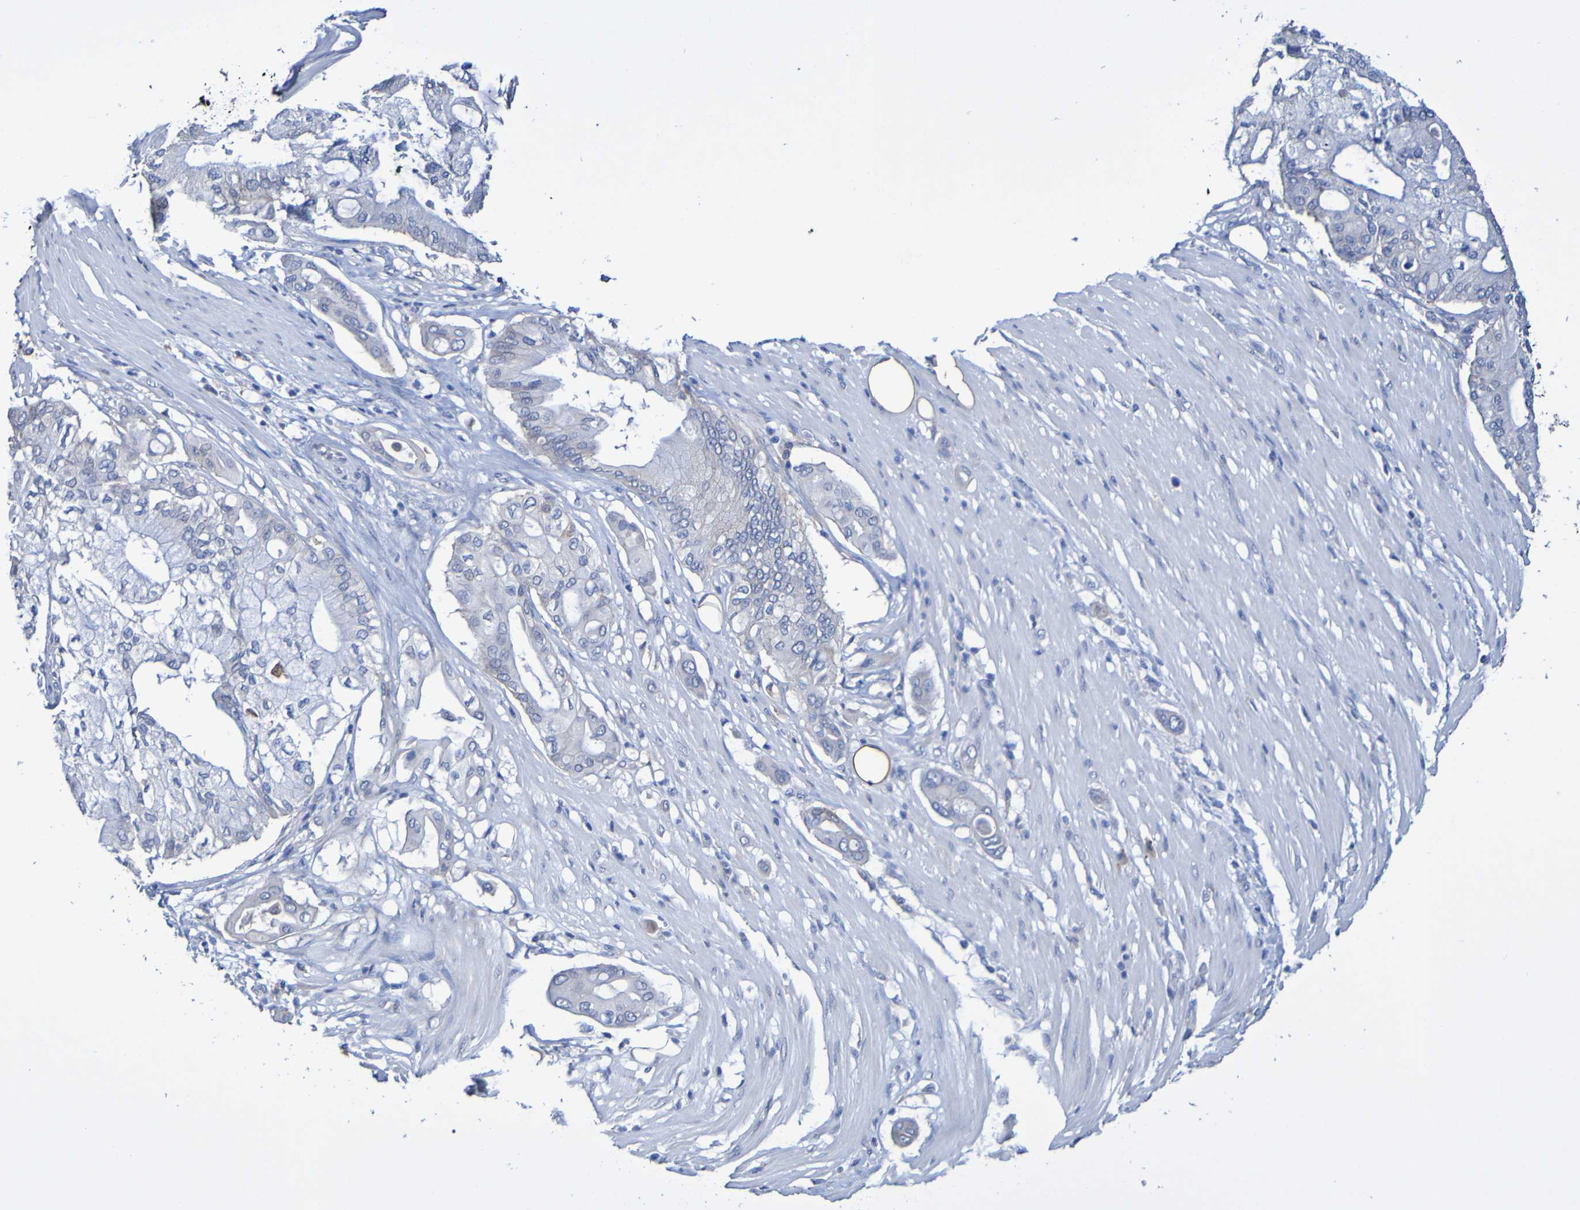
{"staining": {"intensity": "moderate", "quantity": "<25%", "location": "cytoplasmic/membranous"}, "tissue": "pancreatic cancer", "cell_type": "Tumor cells", "image_type": "cancer", "snomed": [{"axis": "morphology", "description": "Adenocarcinoma, NOS"}, {"axis": "morphology", "description": "Adenocarcinoma, metastatic, NOS"}, {"axis": "topography", "description": "Lymph node"}, {"axis": "topography", "description": "Pancreas"}, {"axis": "topography", "description": "Duodenum"}], "caption": "Immunohistochemistry (IHC) histopathology image of pancreatic cancer (adenocarcinoma) stained for a protein (brown), which displays low levels of moderate cytoplasmic/membranous positivity in approximately <25% of tumor cells.", "gene": "SLC3A2", "patient": {"sex": "female", "age": 64}}